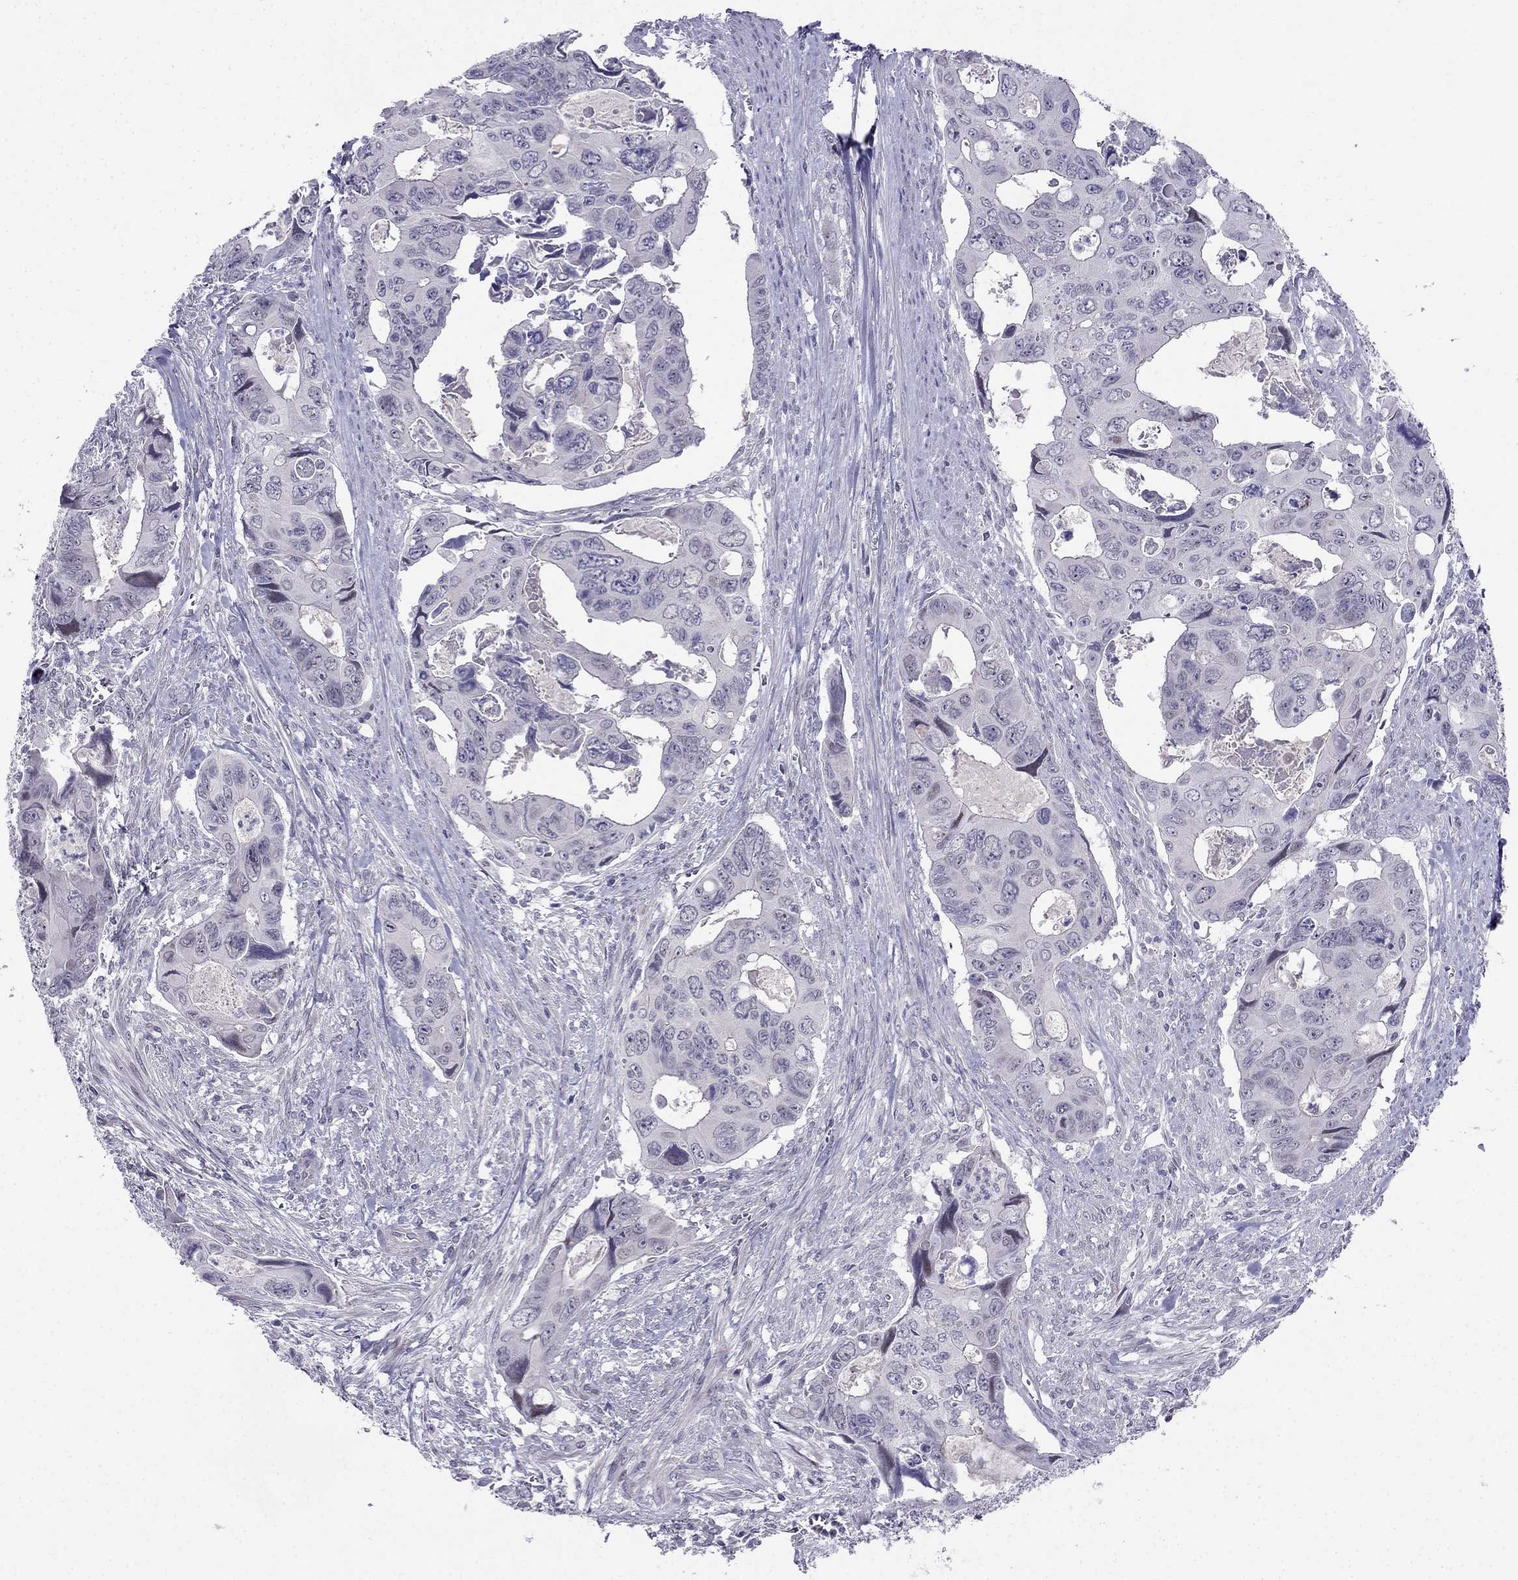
{"staining": {"intensity": "negative", "quantity": "none", "location": "none"}, "tissue": "colorectal cancer", "cell_type": "Tumor cells", "image_type": "cancer", "snomed": [{"axis": "morphology", "description": "Adenocarcinoma, NOS"}, {"axis": "topography", "description": "Rectum"}], "caption": "Immunohistochemistry (IHC) image of neoplastic tissue: human colorectal cancer stained with DAB (3,3'-diaminobenzidine) reveals no significant protein positivity in tumor cells.", "gene": "BAG5", "patient": {"sex": "male", "age": 62}}